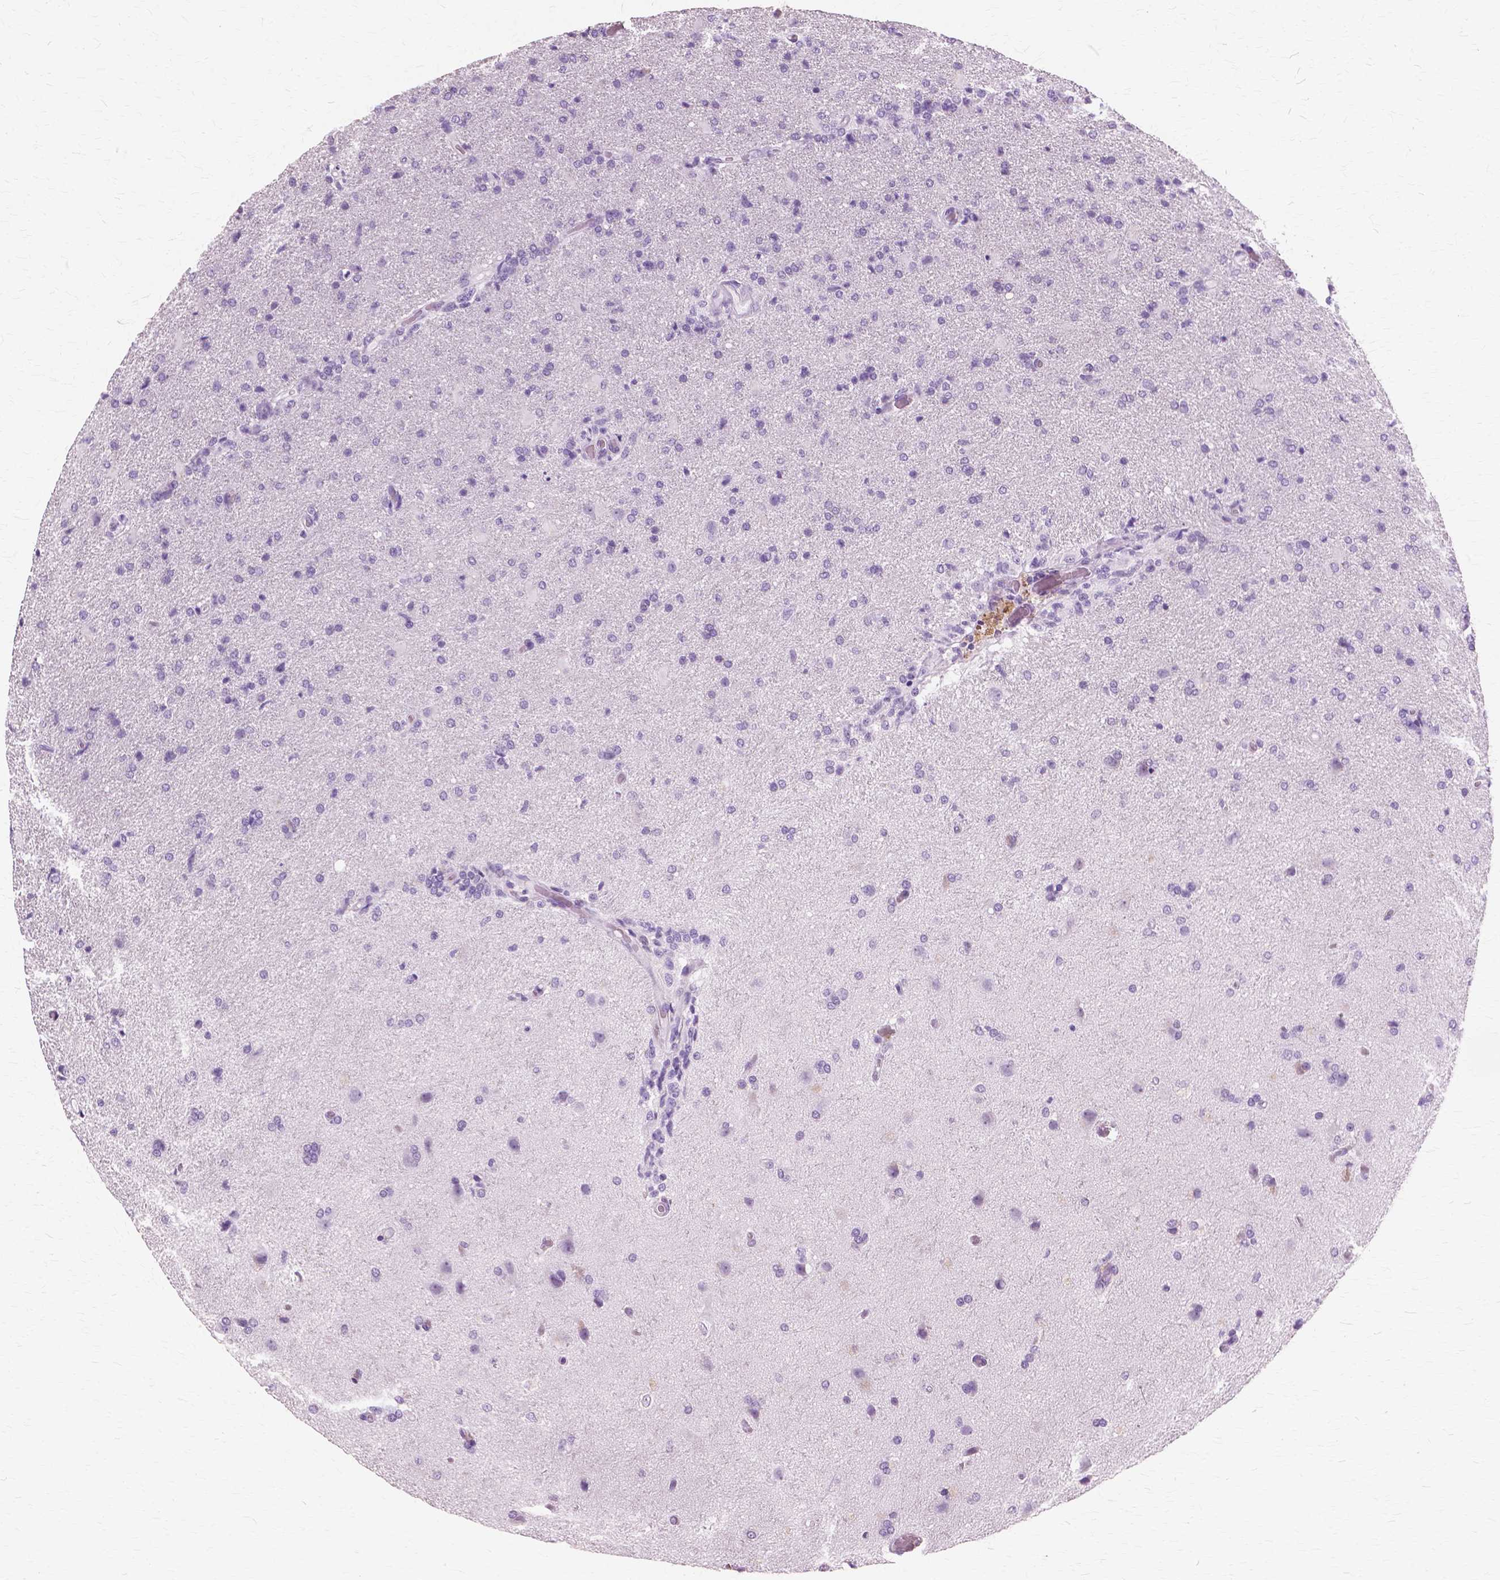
{"staining": {"intensity": "negative", "quantity": "none", "location": "none"}, "tissue": "glioma", "cell_type": "Tumor cells", "image_type": "cancer", "snomed": [{"axis": "morphology", "description": "Glioma, malignant, High grade"}, {"axis": "topography", "description": "Brain"}], "caption": "Image shows no significant protein expression in tumor cells of glioma.", "gene": "SFTPD", "patient": {"sex": "male", "age": 68}}